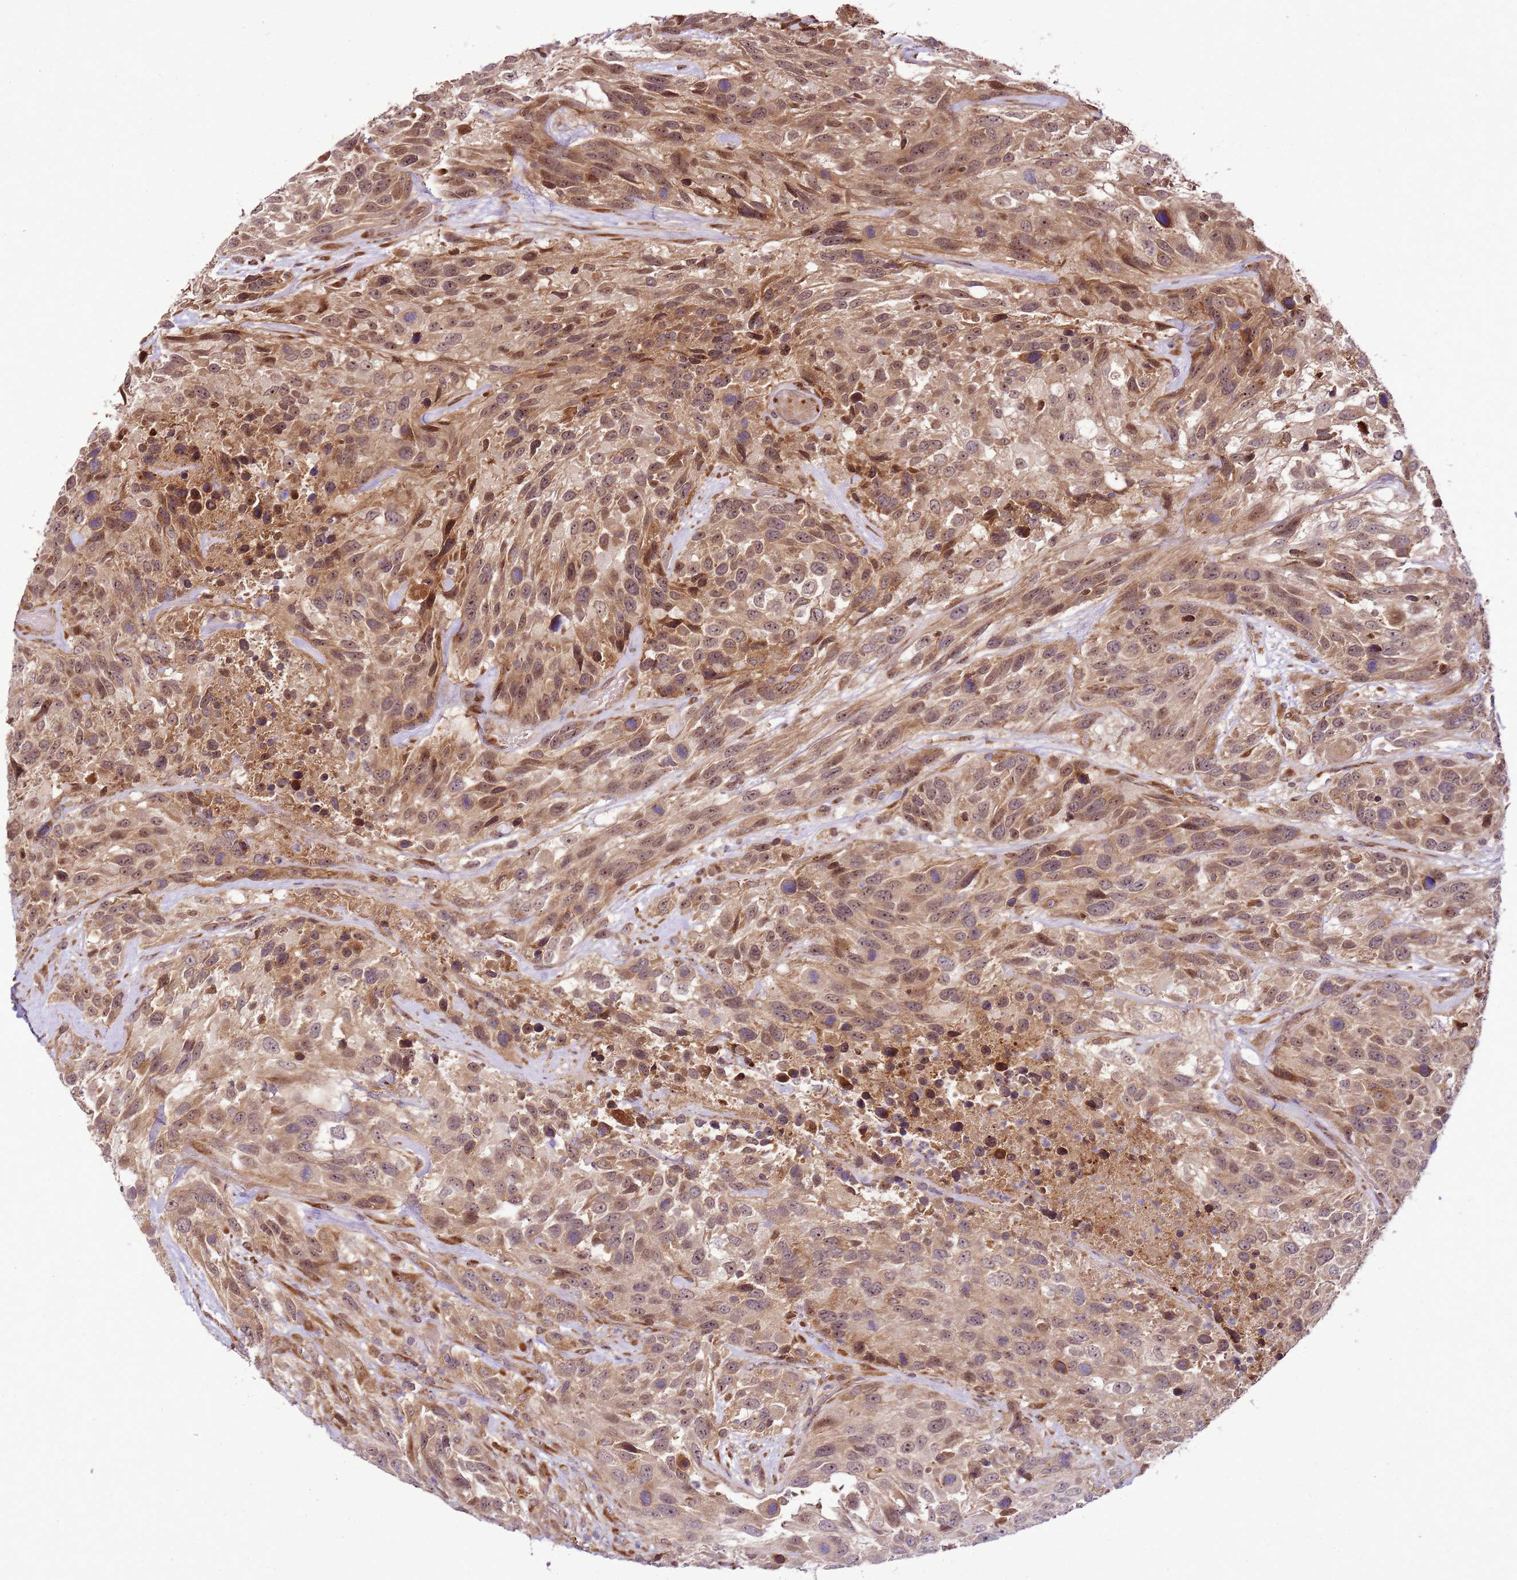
{"staining": {"intensity": "moderate", "quantity": ">75%", "location": "cytoplasmic/membranous,nuclear"}, "tissue": "urothelial cancer", "cell_type": "Tumor cells", "image_type": "cancer", "snomed": [{"axis": "morphology", "description": "Urothelial carcinoma, High grade"}, {"axis": "topography", "description": "Urinary bladder"}], "caption": "High-power microscopy captured an immunohistochemistry (IHC) image of urothelial cancer, revealing moderate cytoplasmic/membranous and nuclear positivity in approximately >75% of tumor cells. (DAB (3,3'-diaminobenzidine) IHC with brightfield microscopy, high magnification).", "gene": "RASA3", "patient": {"sex": "female", "age": 70}}